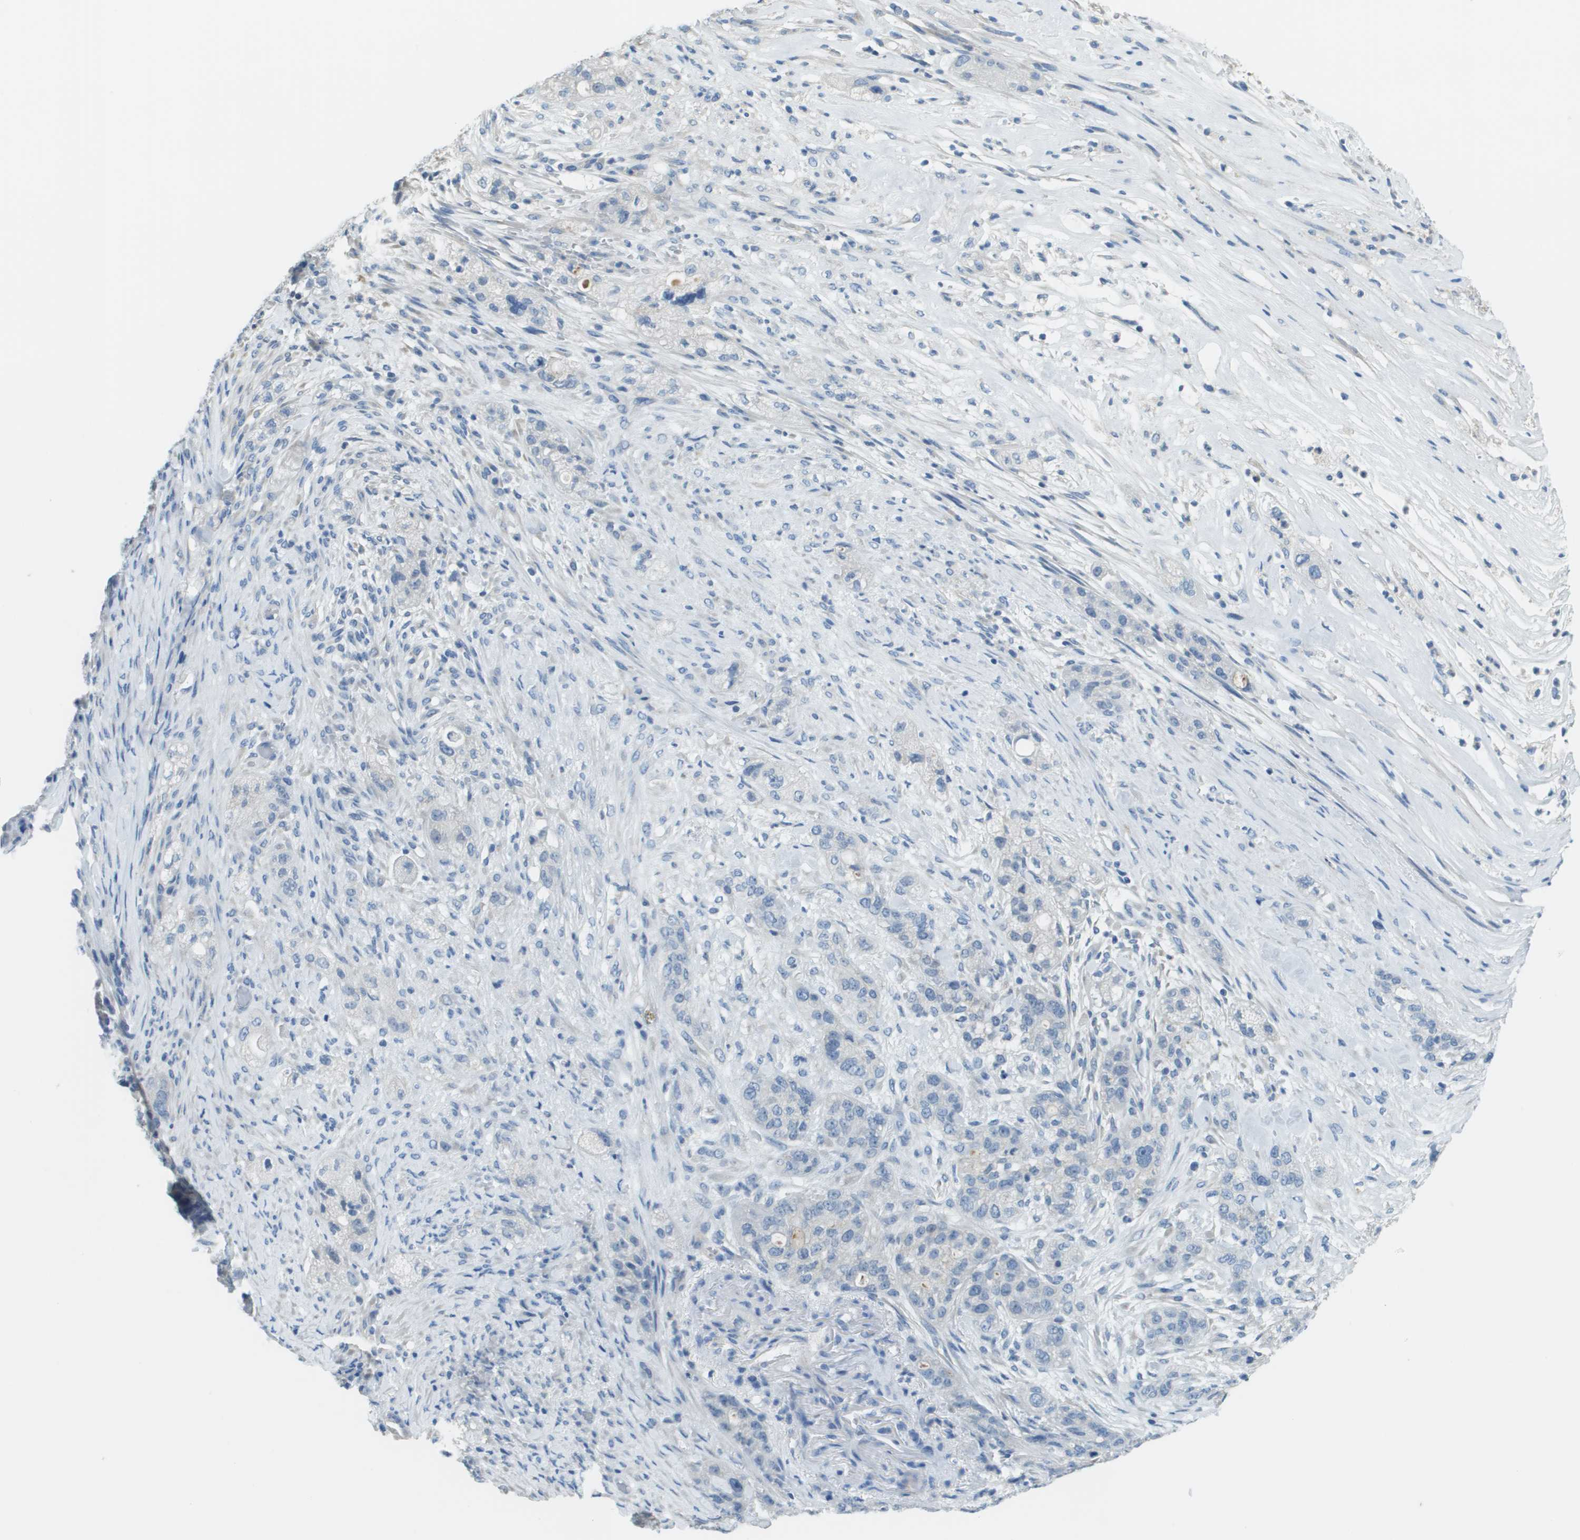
{"staining": {"intensity": "negative", "quantity": "none", "location": "none"}, "tissue": "pancreatic cancer", "cell_type": "Tumor cells", "image_type": "cancer", "snomed": [{"axis": "morphology", "description": "Adenocarcinoma, NOS"}, {"axis": "topography", "description": "Pancreas"}], "caption": "Tumor cells are negative for protein expression in human pancreatic adenocarcinoma.", "gene": "PTGDR2", "patient": {"sex": "female", "age": 78}}